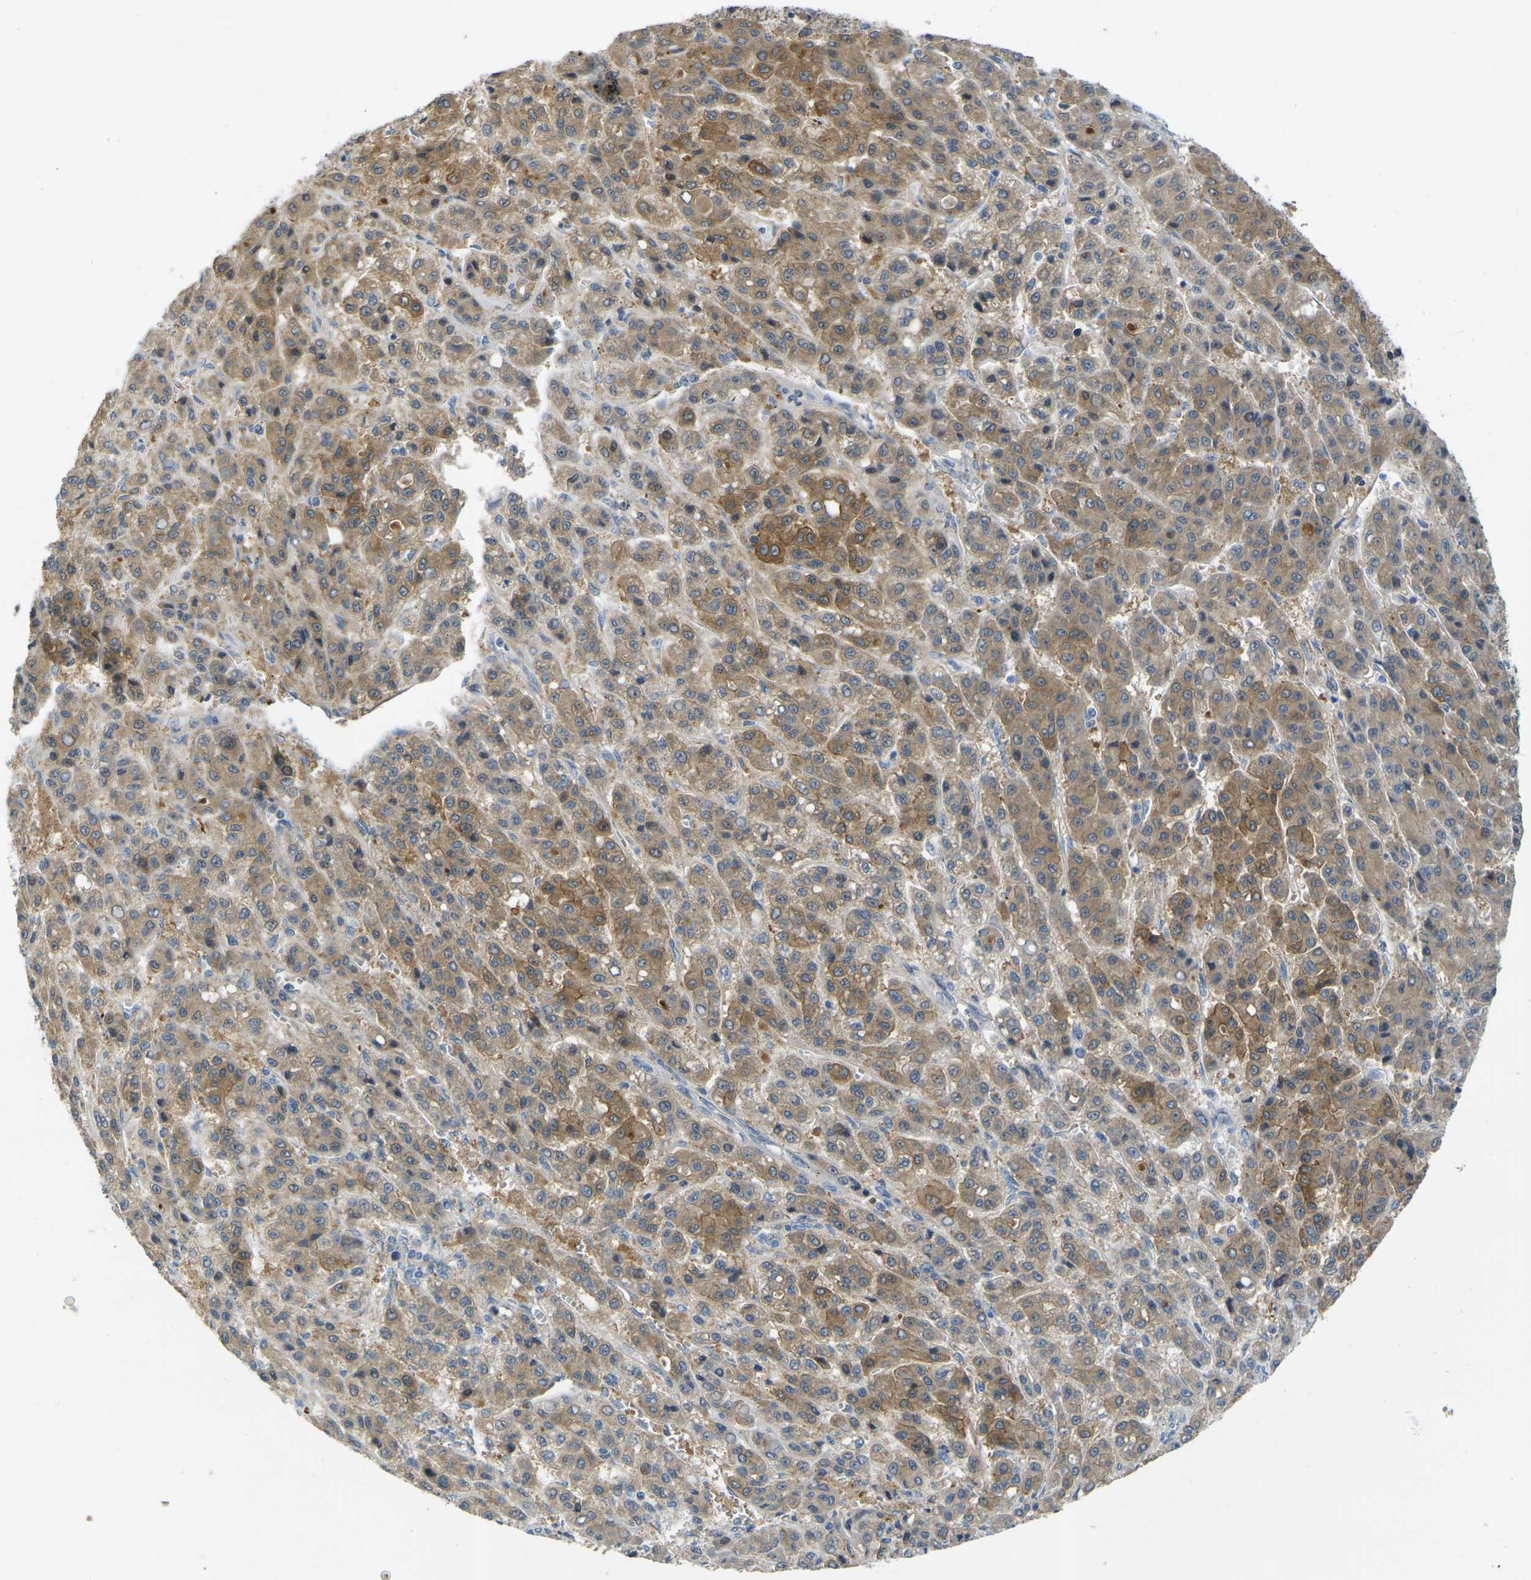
{"staining": {"intensity": "moderate", "quantity": ">75%", "location": "cytoplasmic/membranous"}, "tissue": "liver cancer", "cell_type": "Tumor cells", "image_type": "cancer", "snomed": [{"axis": "morphology", "description": "Carcinoma, Hepatocellular, NOS"}, {"axis": "topography", "description": "Liver"}], "caption": "A photomicrograph of human liver hepatocellular carcinoma stained for a protein exhibits moderate cytoplasmic/membranous brown staining in tumor cells.", "gene": "GNA12", "patient": {"sex": "male", "age": 70}}